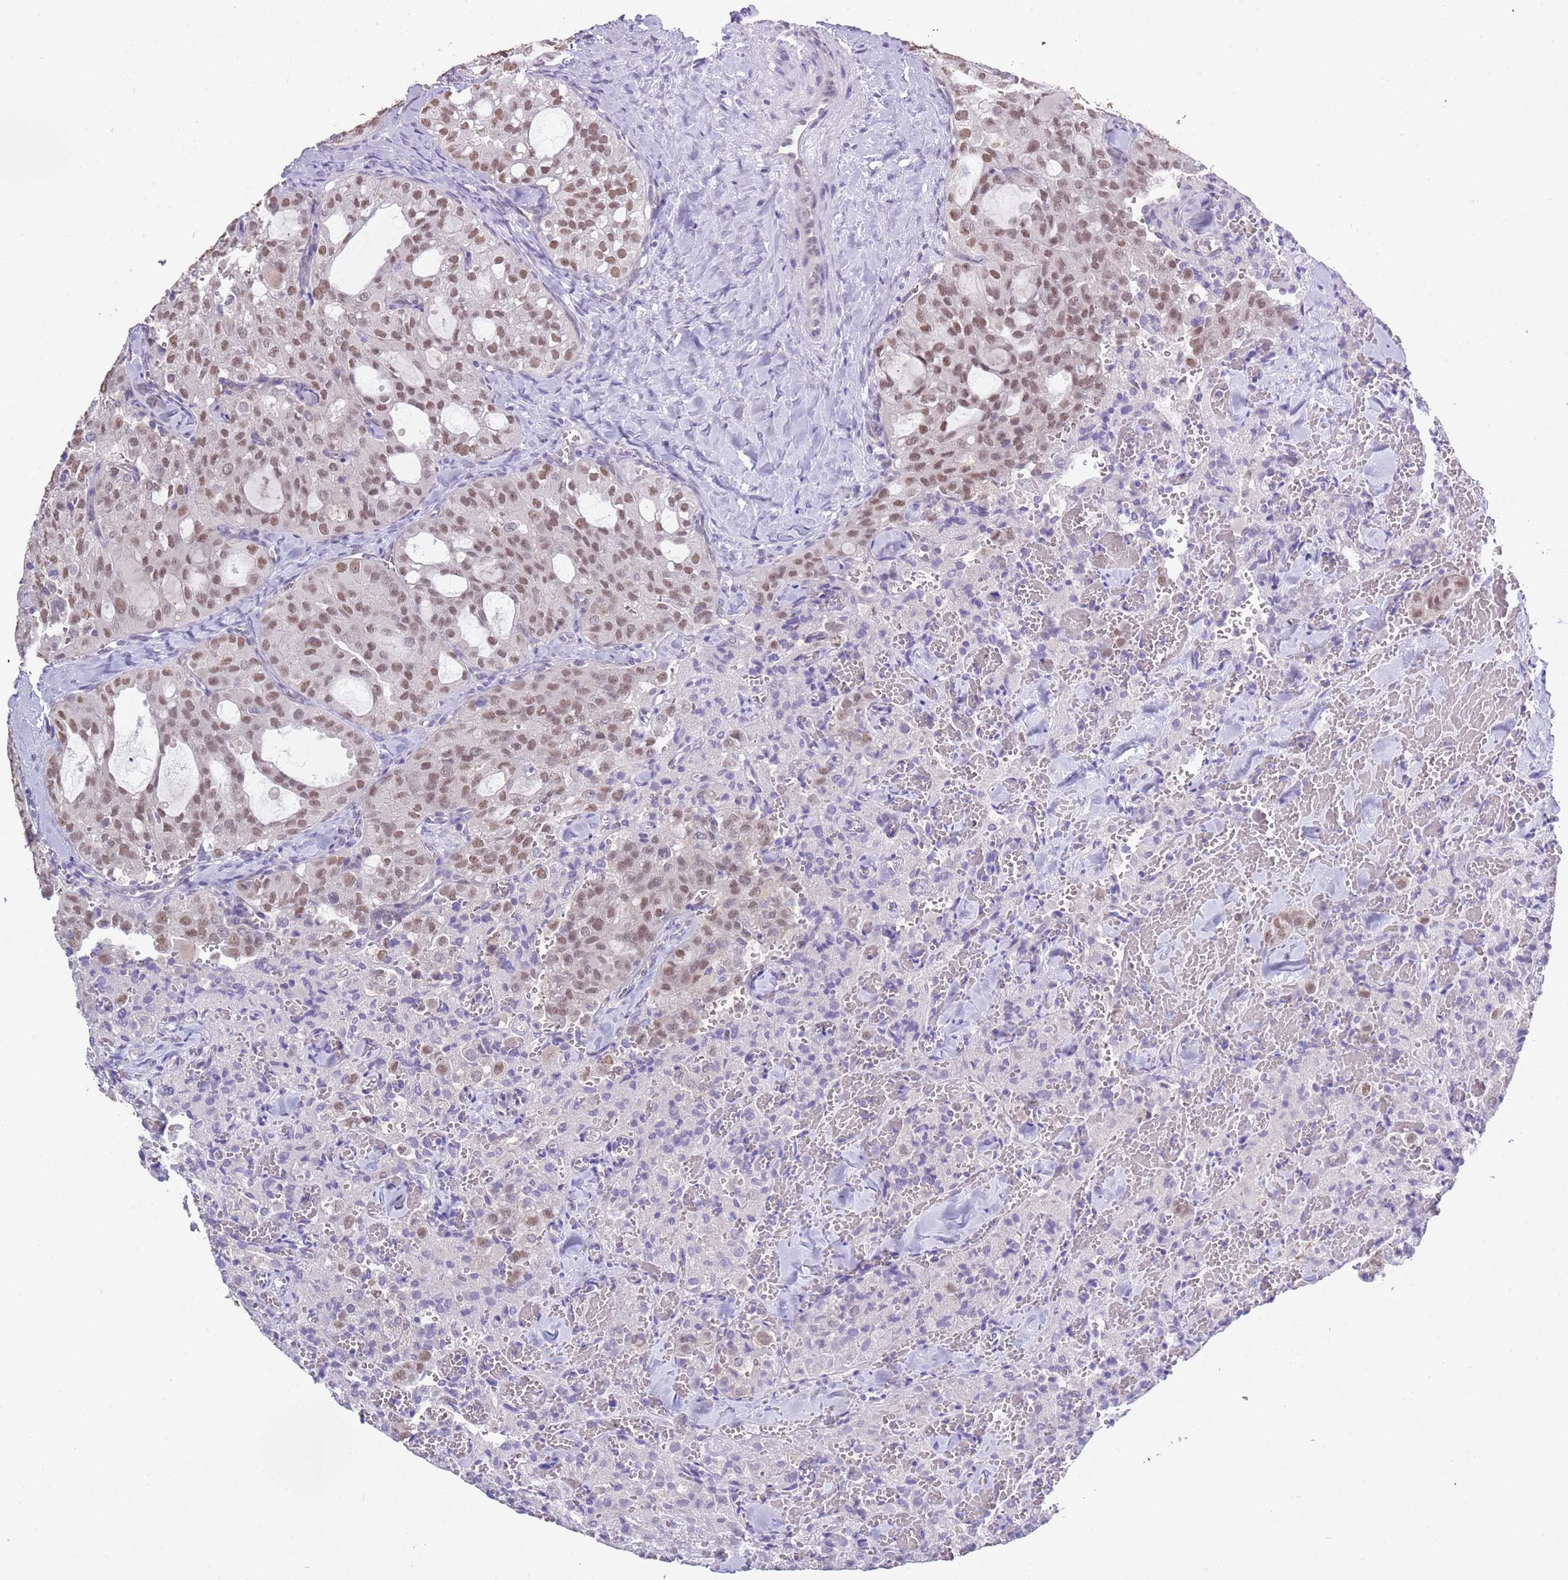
{"staining": {"intensity": "moderate", "quantity": "25%-75%", "location": "nuclear"}, "tissue": "thyroid cancer", "cell_type": "Tumor cells", "image_type": "cancer", "snomed": [{"axis": "morphology", "description": "Follicular adenoma carcinoma, NOS"}, {"axis": "topography", "description": "Thyroid gland"}], "caption": "Immunohistochemistry staining of follicular adenoma carcinoma (thyroid), which reveals medium levels of moderate nuclear positivity in approximately 25%-75% of tumor cells indicating moderate nuclear protein positivity. The staining was performed using DAB (3,3'-diaminobenzidine) (brown) for protein detection and nuclei were counterstained in hematoxylin (blue).", "gene": "SEPHS2", "patient": {"sex": "male", "age": 75}}